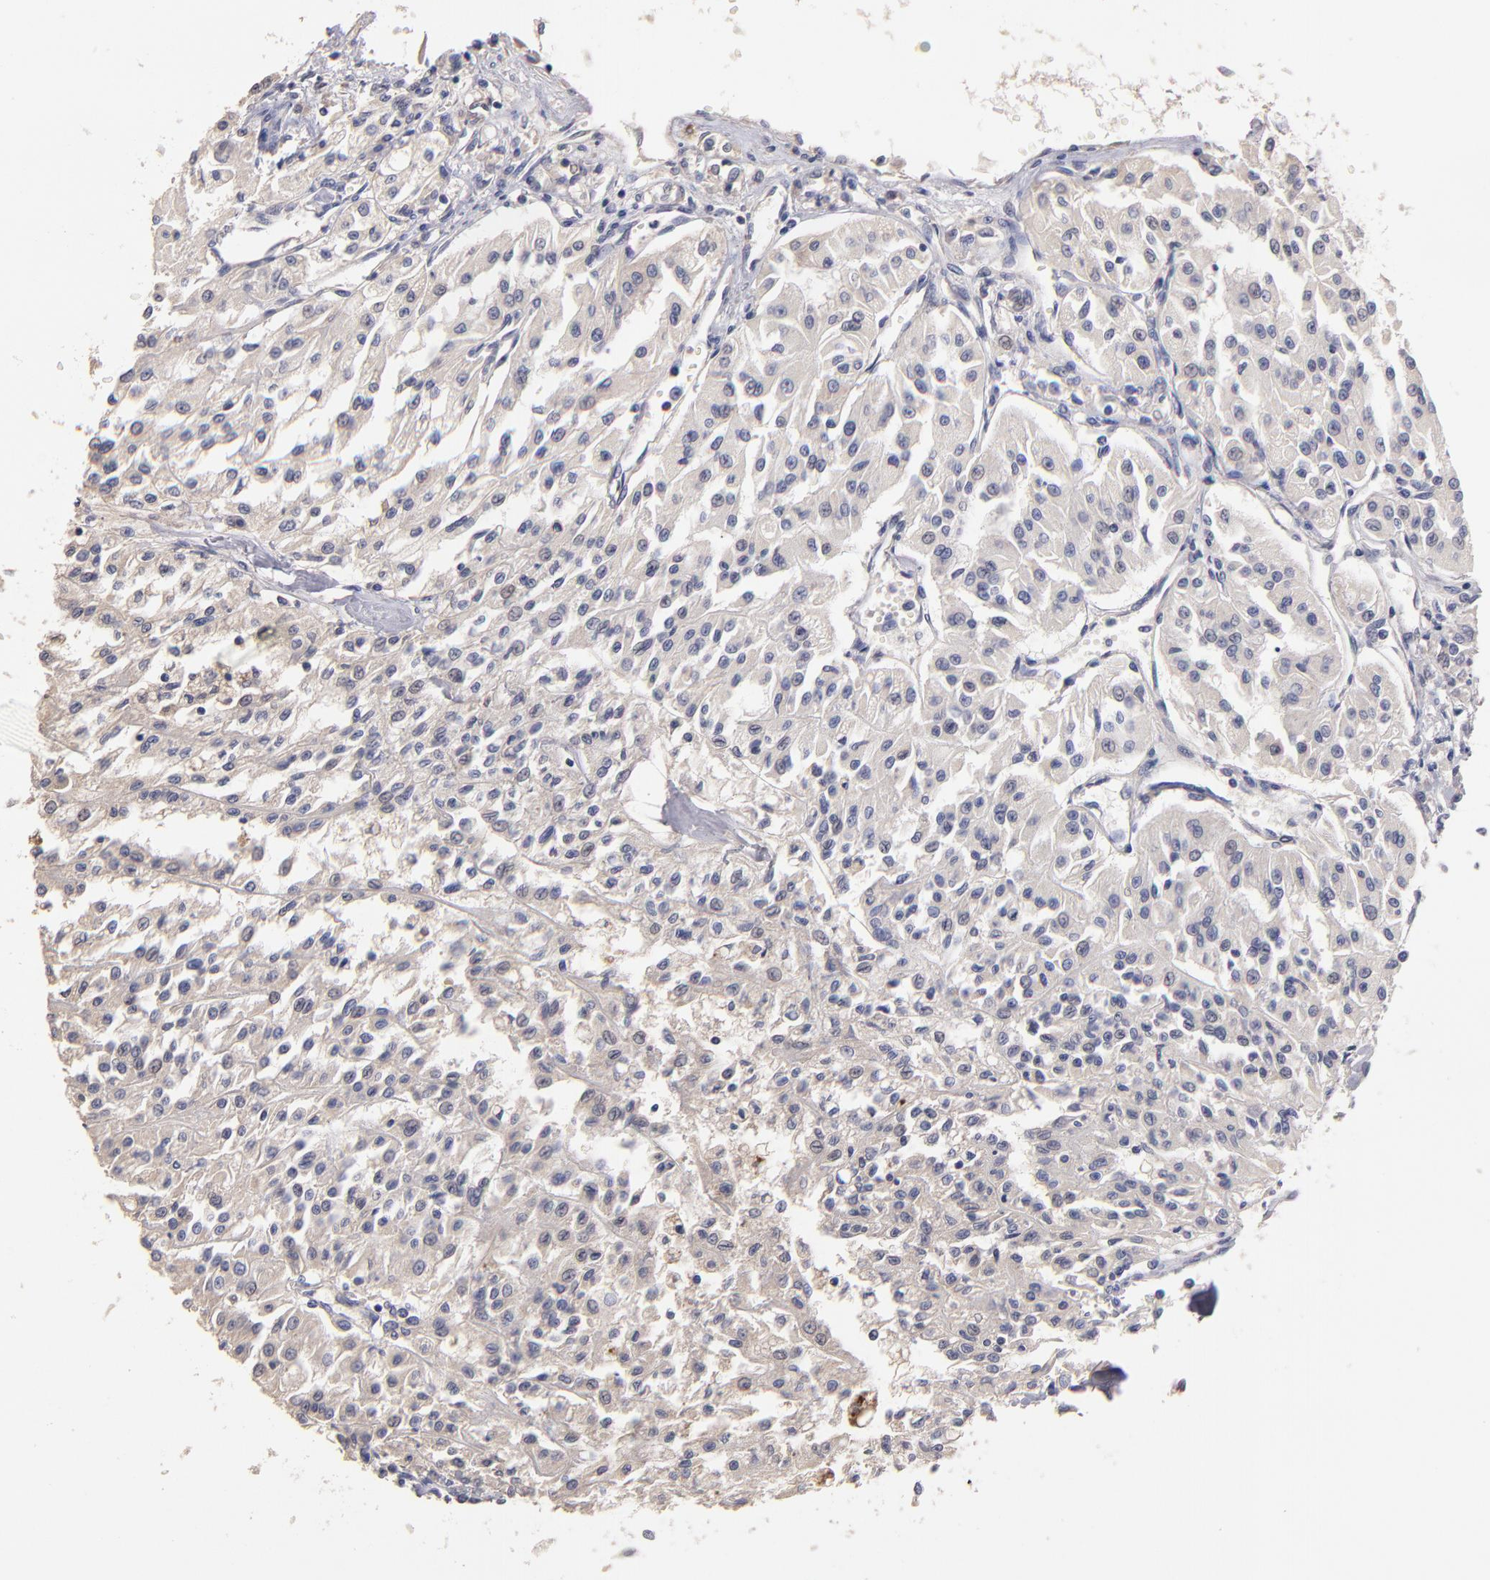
{"staining": {"intensity": "weak", "quantity": "<25%", "location": "cytoplasmic/membranous"}, "tissue": "renal cancer", "cell_type": "Tumor cells", "image_type": "cancer", "snomed": [{"axis": "morphology", "description": "Adenocarcinoma, NOS"}, {"axis": "topography", "description": "Kidney"}], "caption": "Image shows no significant protein expression in tumor cells of renal cancer.", "gene": "MAGEE1", "patient": {"sex": "male", "age": 78}}